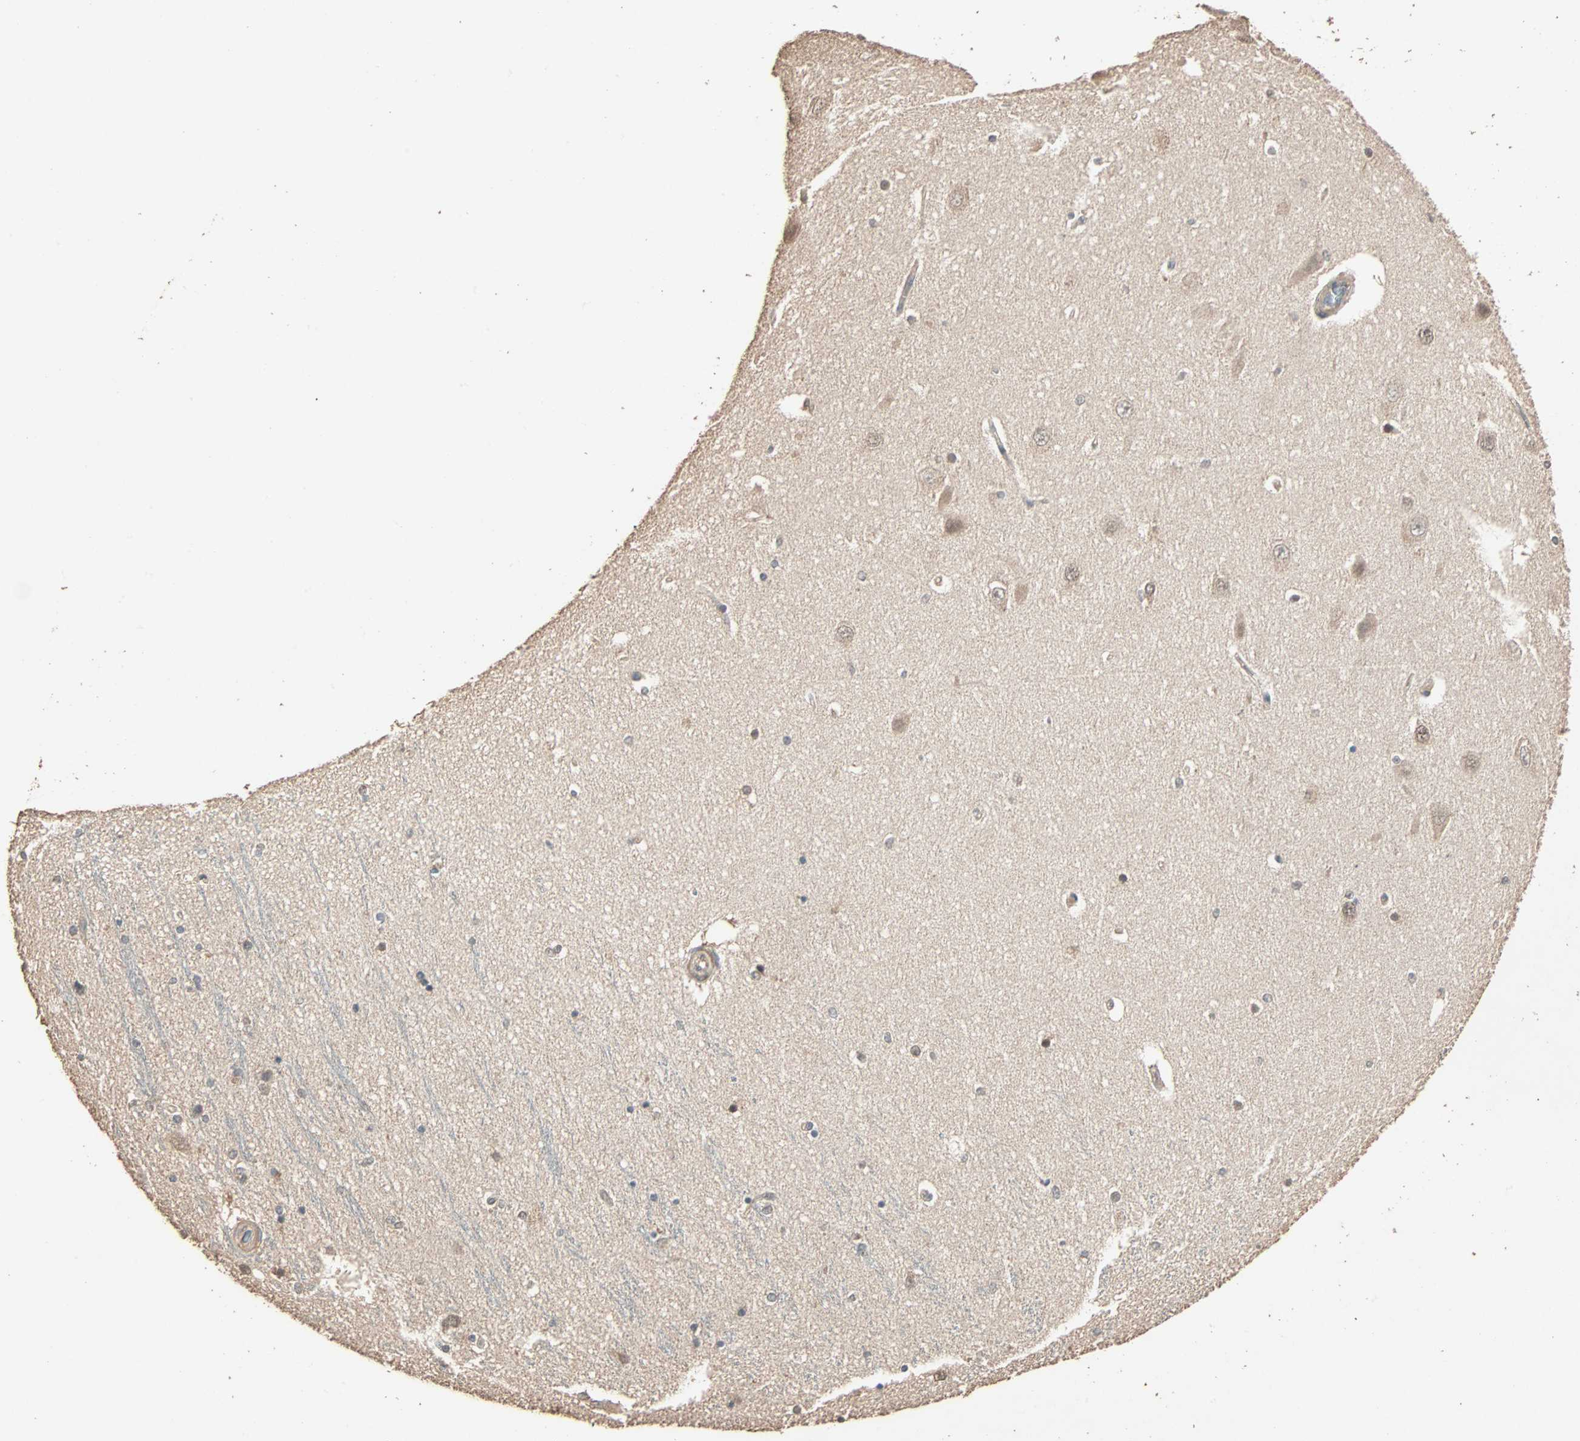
{"staining": {"intensity": "weak", "quantity": "25%-75%", "location": "nuclear"}, "tissue": "hippocampus", "cell_type": "Glial cells", "image_type": "normal", "snomed": [{"axis": "morphology", "description": "Normal tissue, NOS"}, {"axis": "topography", "description": "Hippocampus"}], "caption": "Human hippocampus stained with a brown dye demonstrates weak nuclear positive expression in about 25%-75% of glial cells.", "gene": "ZBTB33", "patient": {"sex": "female", "age": 54}}